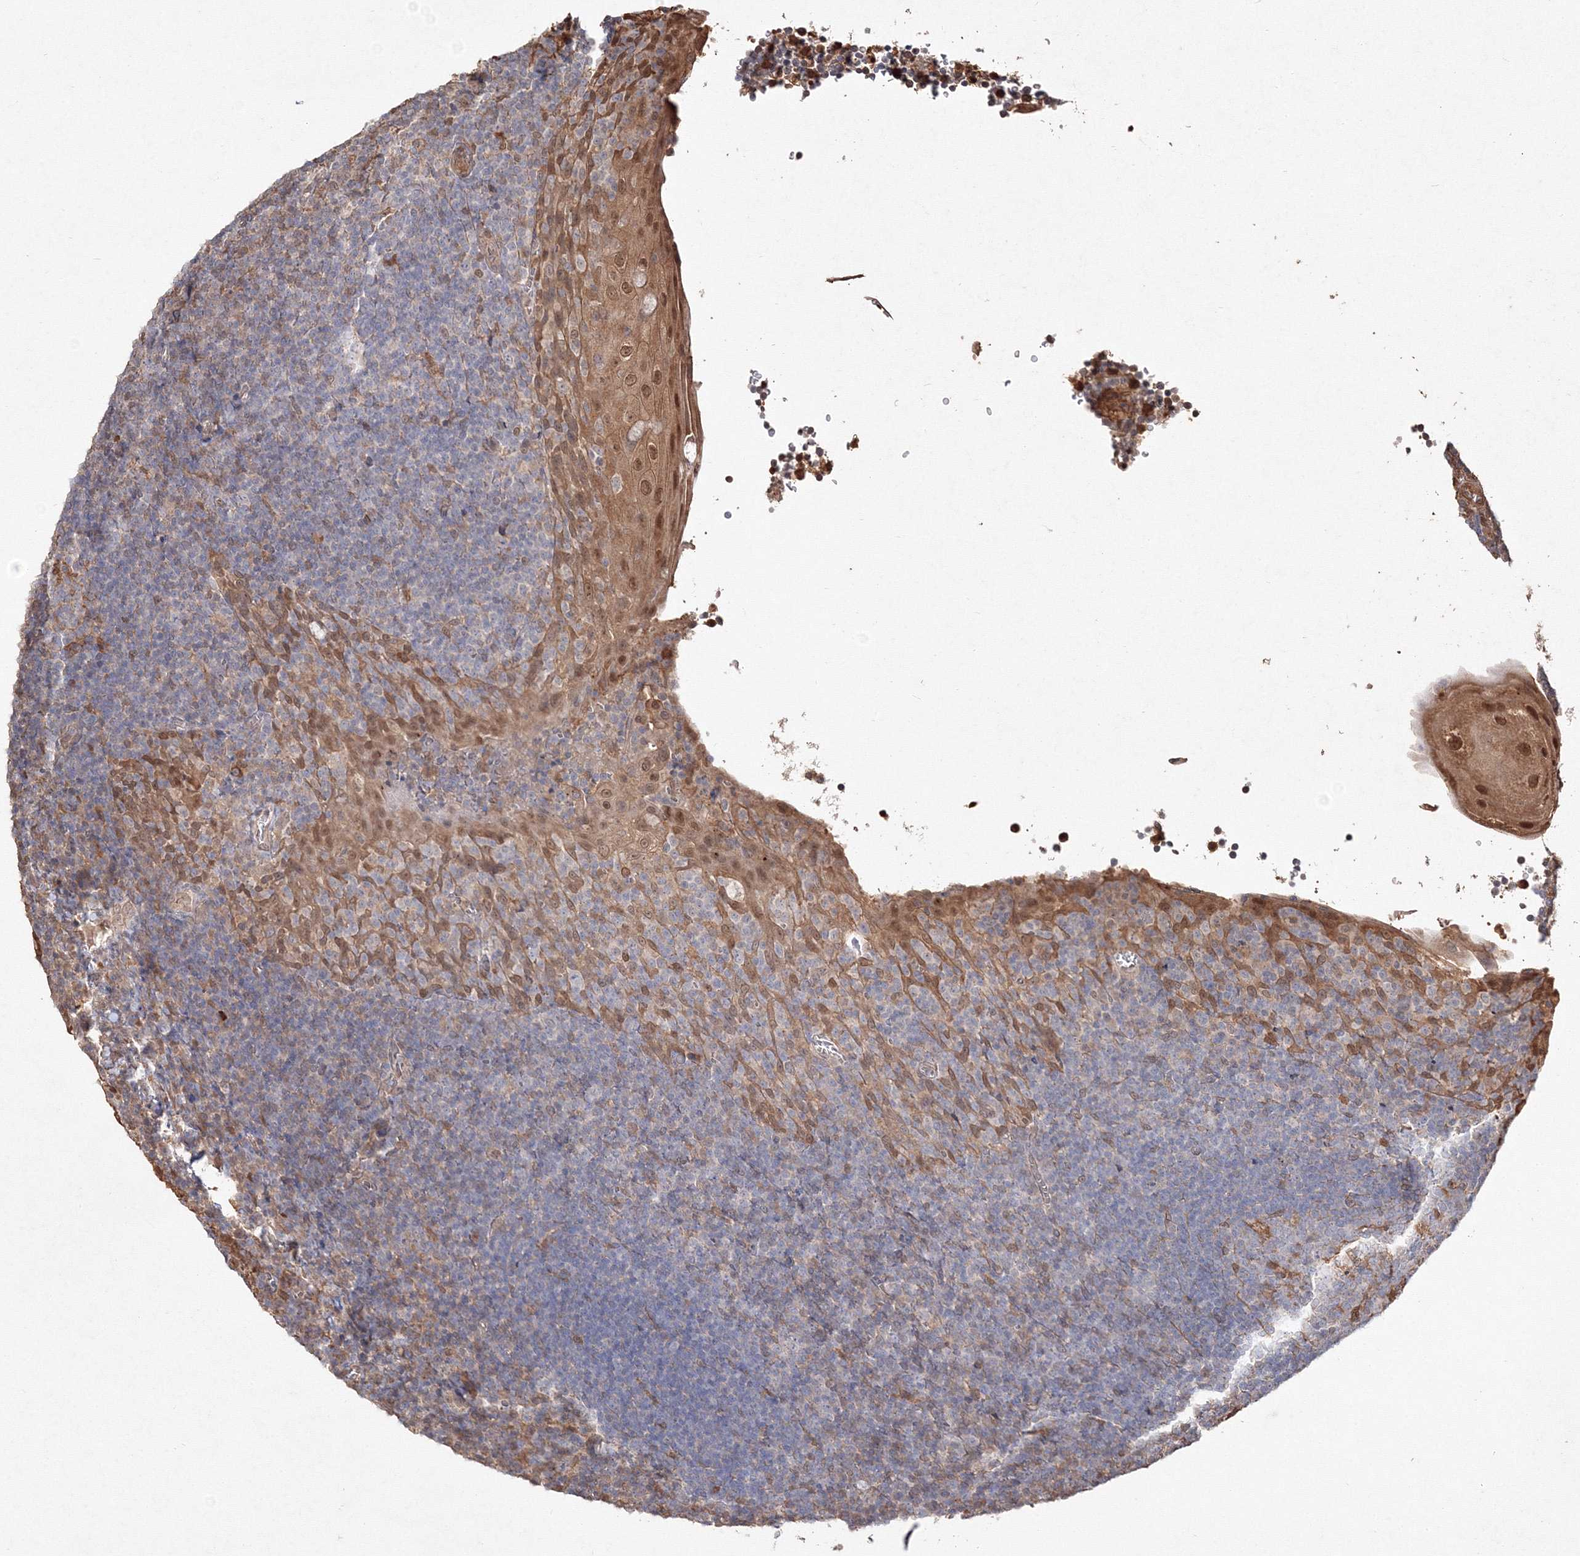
{"staining": {"intensity": "weak", "quantity": "<25%", "location": "cytoplasmic/membranous"}, "tissue": "tonsil", "cell_type": "Germinal center cells", "image_type": "normal", "snomed": [{"axis": "morphology", "description": "Normal tissue, NOS"}, {"axis": "topography", "description": "Tonsil"}], "caption": "This is an immunohistochemistry (IHC) histopathology image of unremarkable human tonsil. There is no expression in germinal center cells.", "gene": "S100A11", "patient": {"sex": "male", "age": 37}}